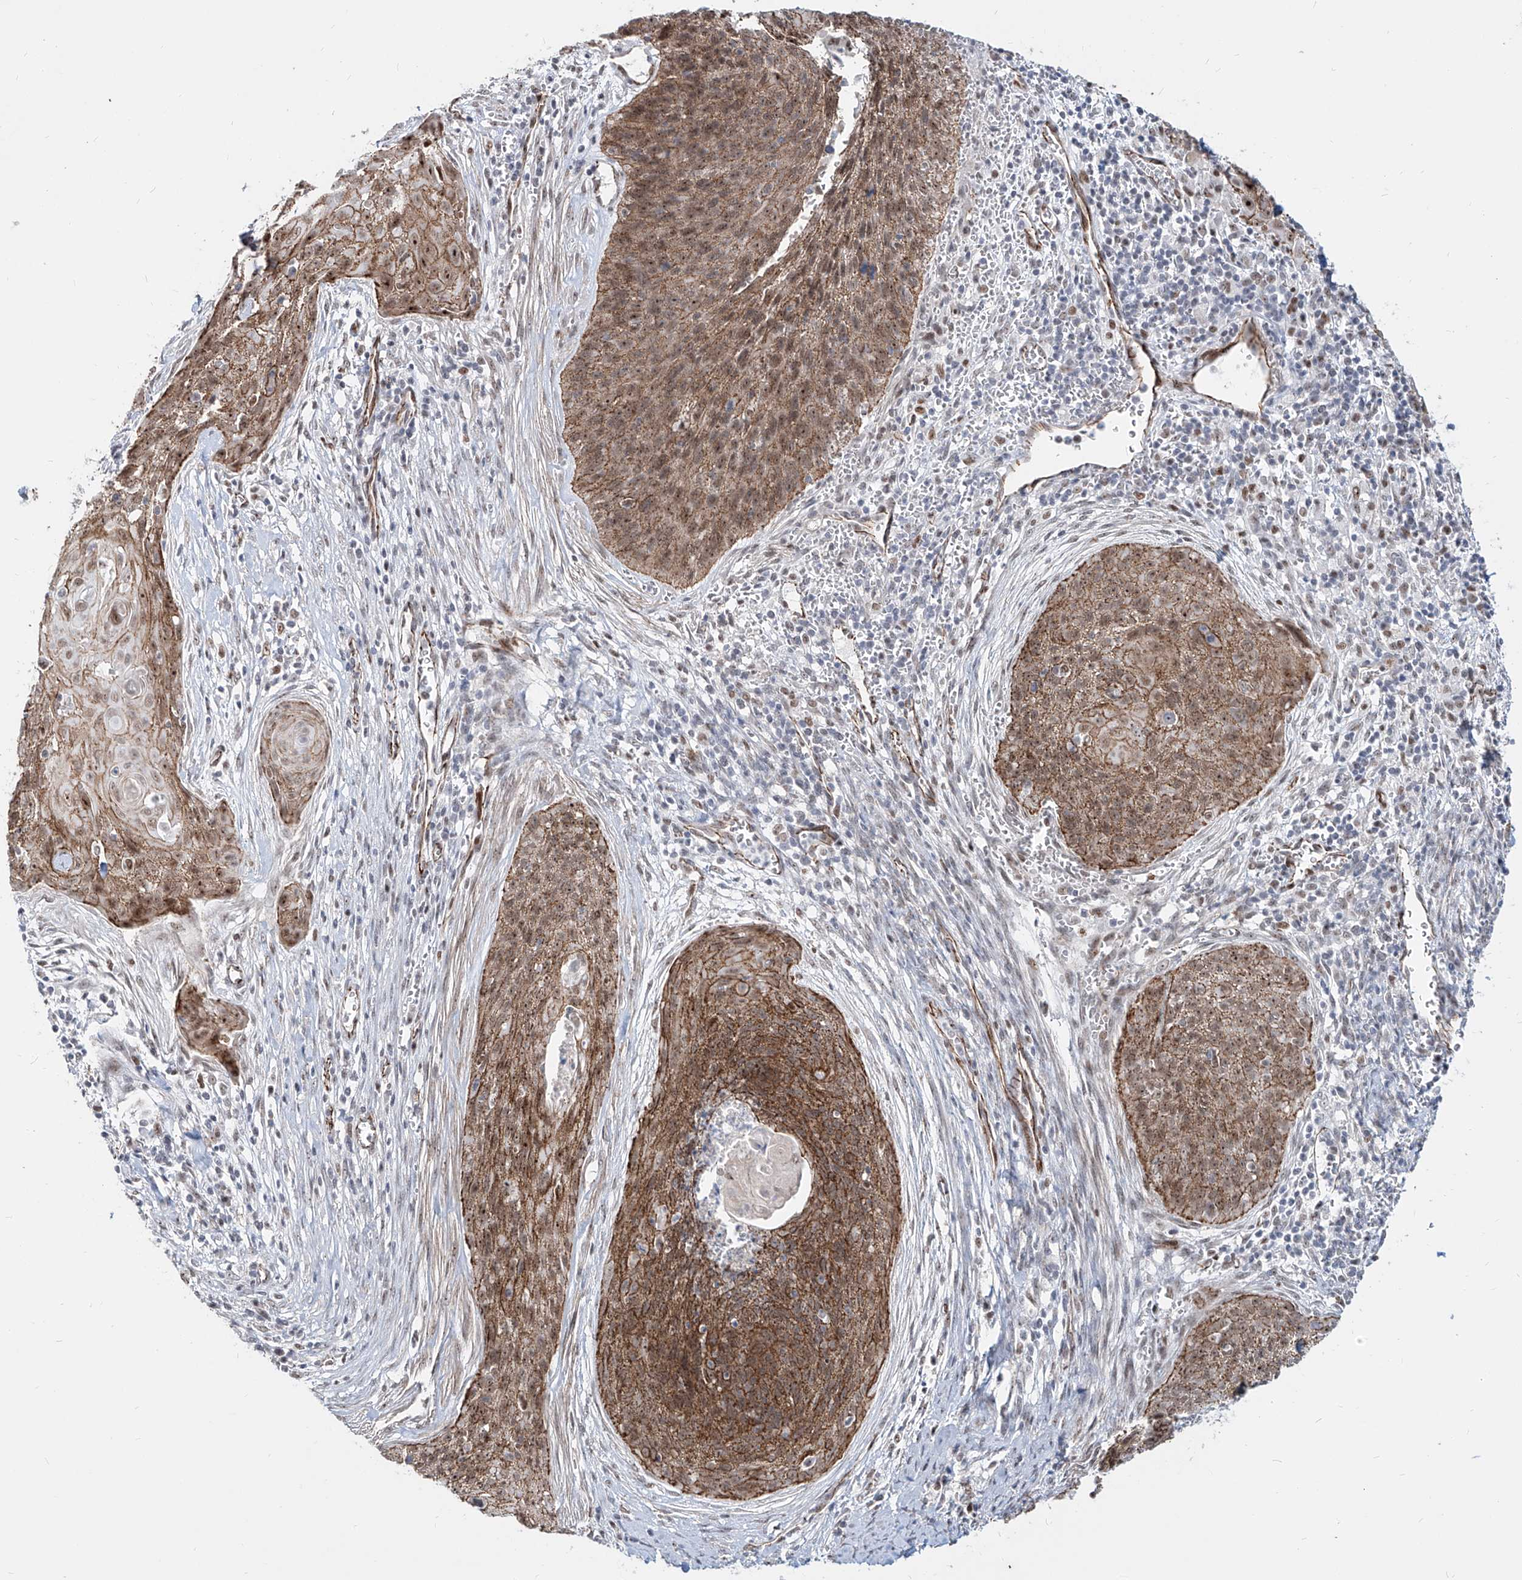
{"staining": {"intensity": "moderate", "quantity": ">75%", "location": "cytoplasmic/membranous,nuclear"}, "tissue": "cervical cancer", "cell_type": "Tumor cells", "image_type": "cancer", "snomed": [{"axis": "morphology", "description": "Squamous cell carcinoma, NOS"}, {"axis": "topography", "description": "Cervix"}], "caption": "Cervical squamous cell carcinoma stained for a protein shows moderate cytoplasmic/membranous and nuclear positivity in tumor cells. The staining was performed using DAB, with brown indicating positive protein expression. Nuclei are stained blue with hematoxylin.", "gene": "ZNF710", "patient": {"sex": "female", "age": 55}}